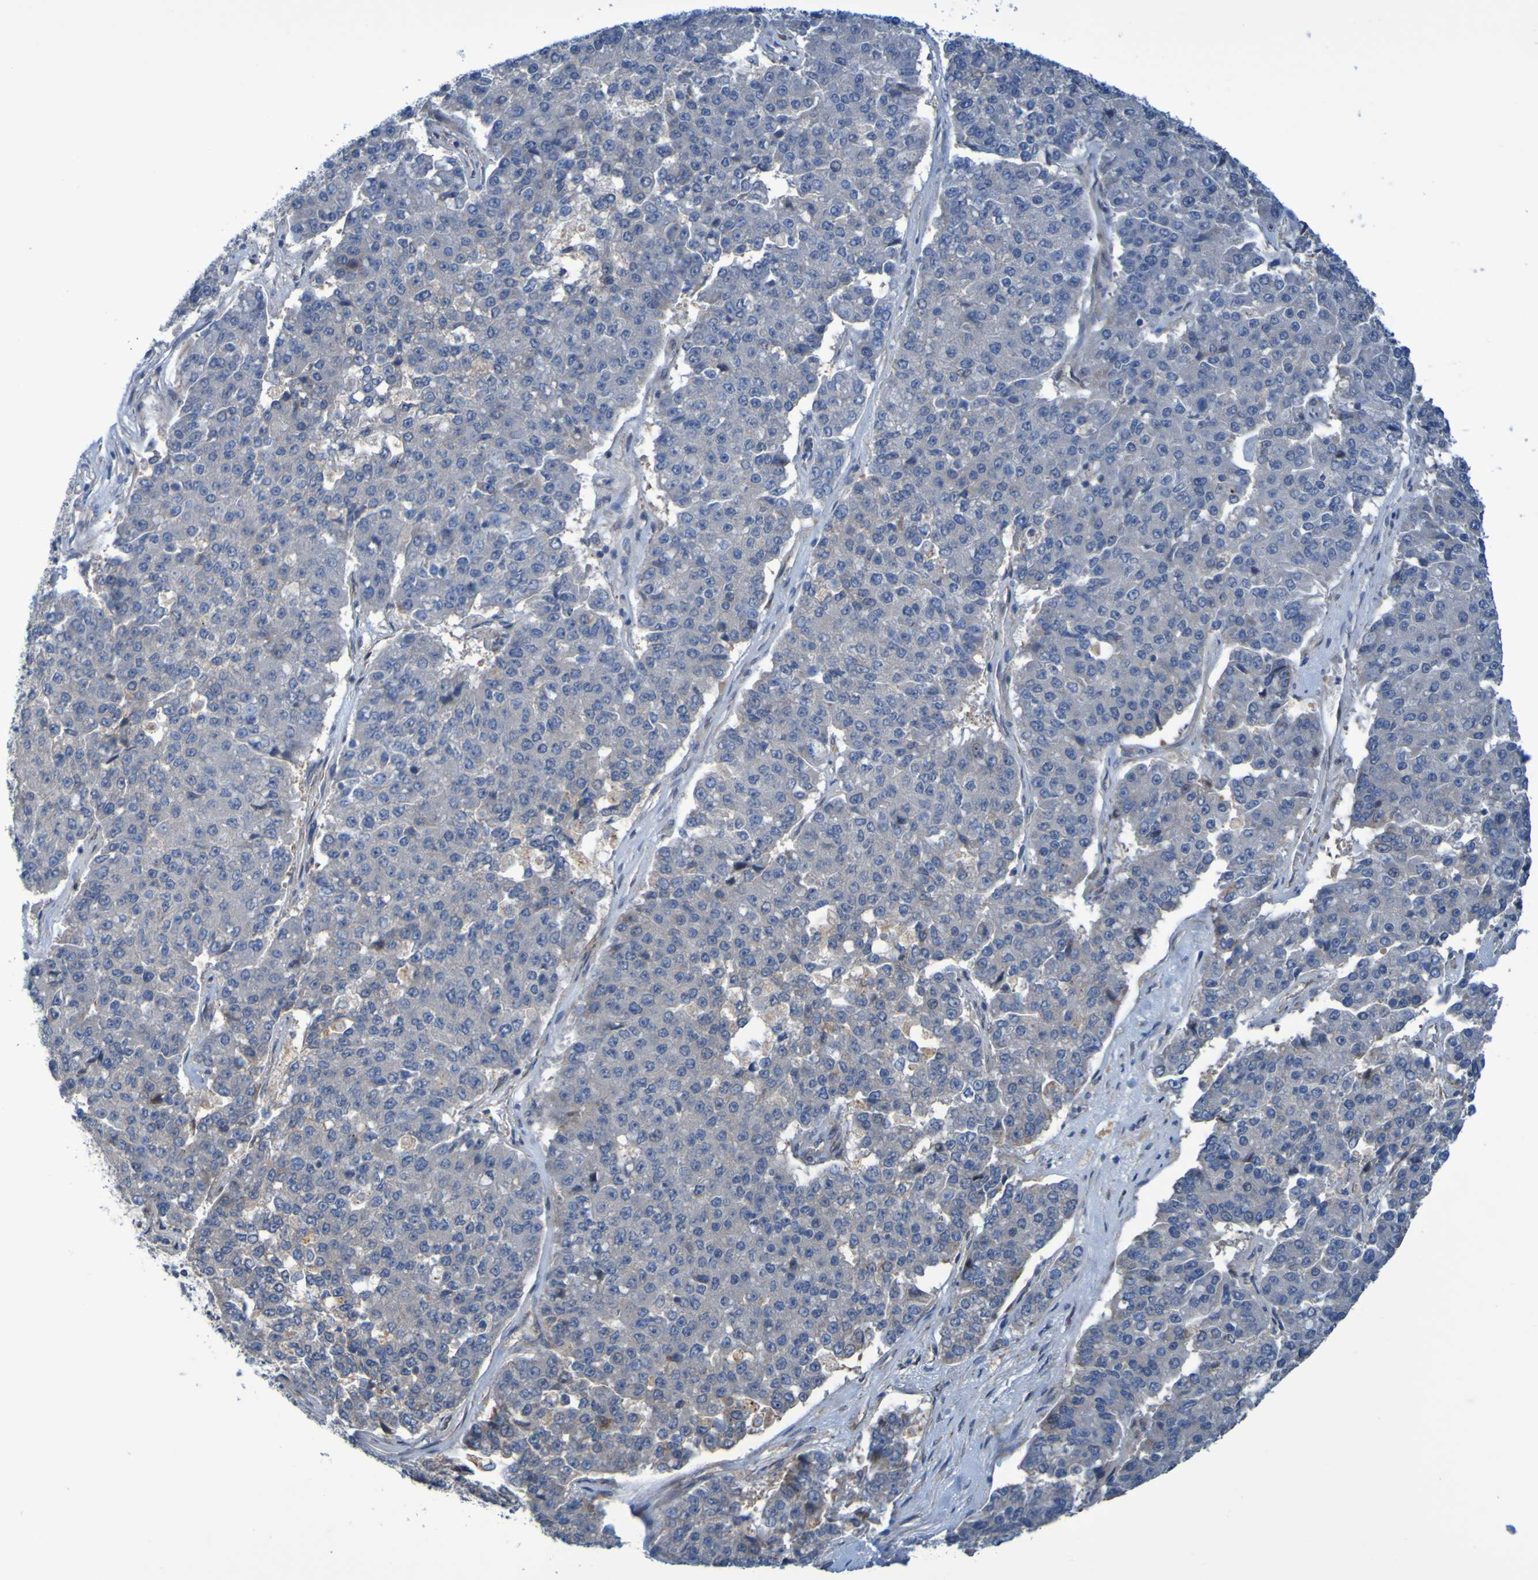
{"staining": {"intensity": "negative", "quantity": "none", "location": "none"}, "tissue": "pancreatic cancer", "cell_type": "Tumor cells", "image_type": "cancer", "snomed": [{"axis": "morphology", "description": "Adenocarcinoma, NOS"}, {"axis": "topography", "description": "Pancreas"}], "caption": "Immunohistochemistry (IHC) histopathology image of neoplastic tissue: human adenocarcinoma (pancreatic) stained with DAB reveals no significant protein staining in tumor cells.", "gene": "NPRL3", "patient": {"sex": "male", "age": 50}}